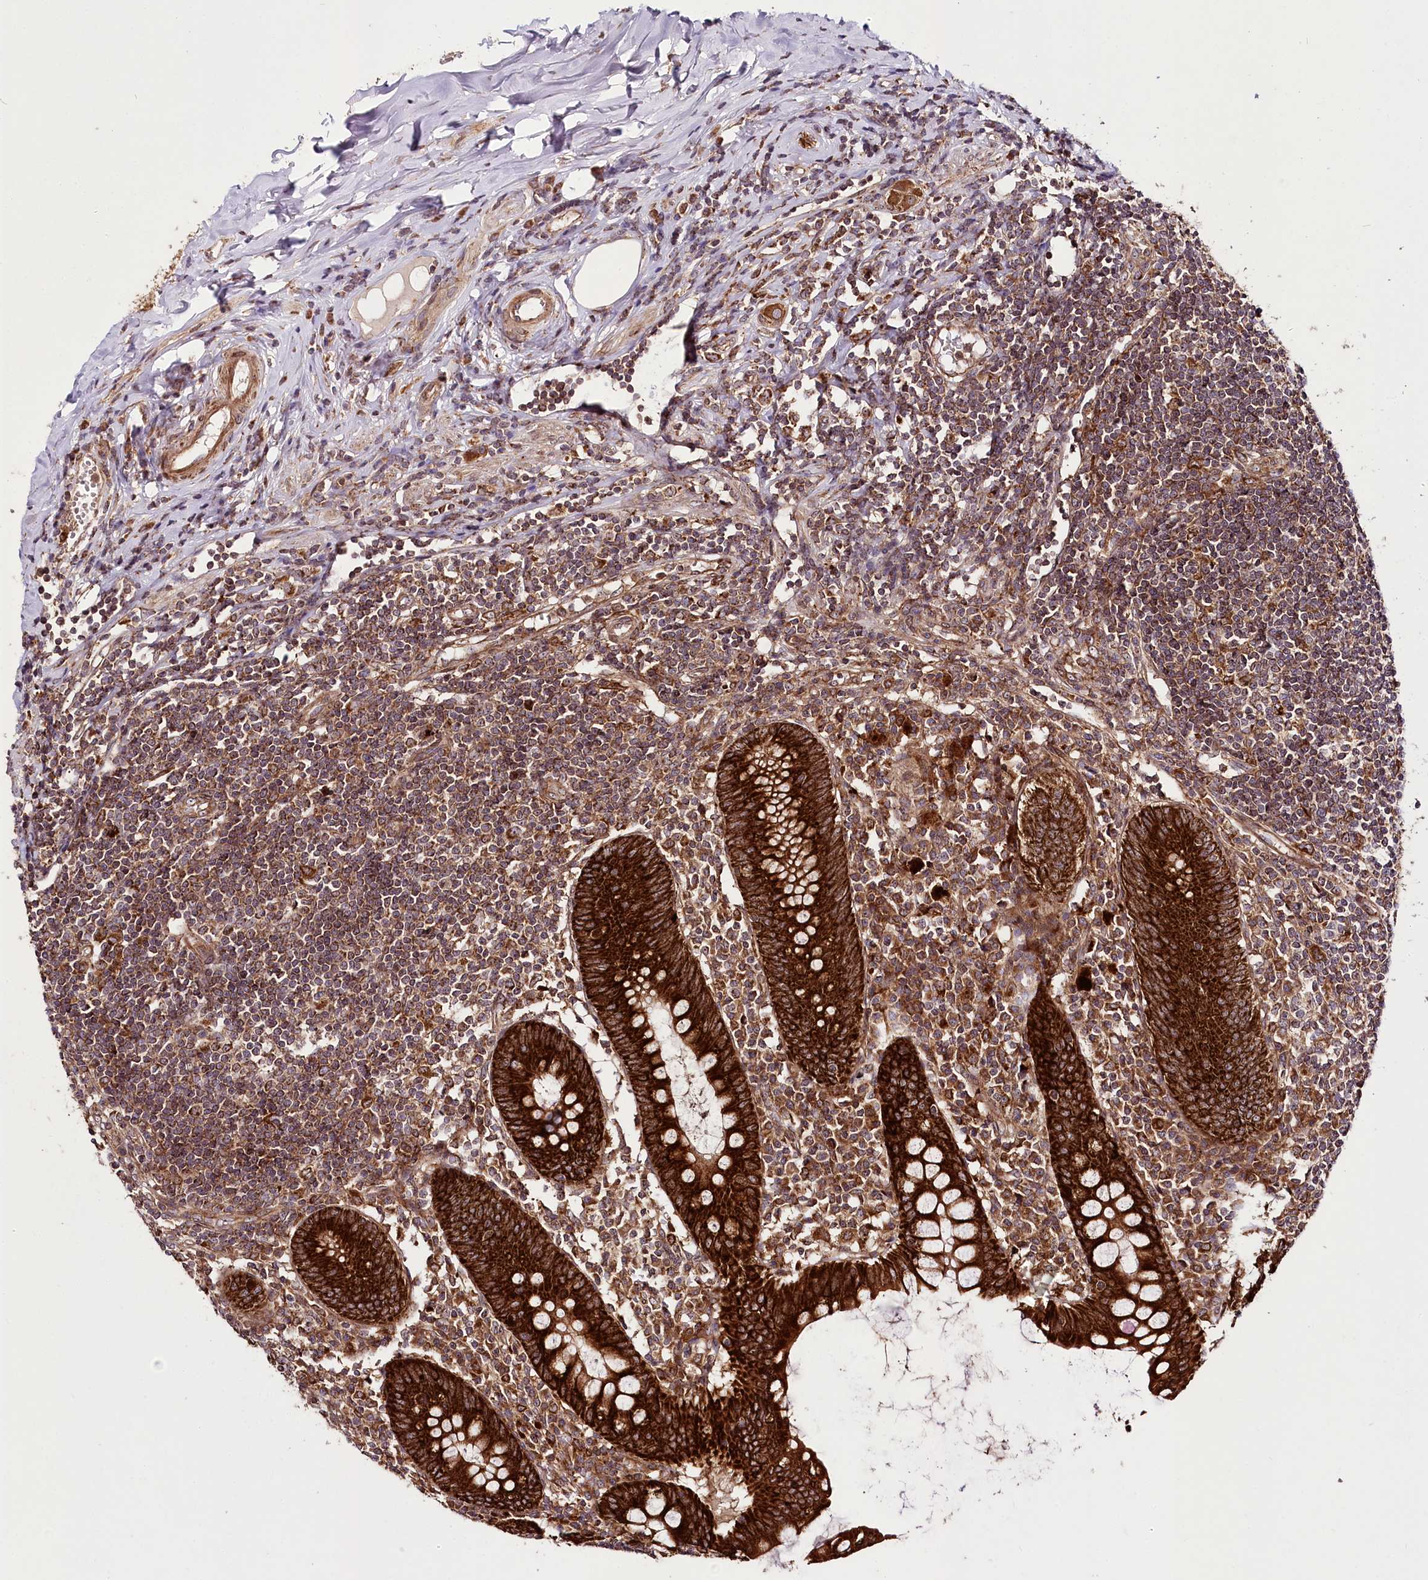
{"staining": {"intensity": "strong", "quantity": ">75%", "location": "cytoplasmic/membranous"}, "tissue": "appendix", "cell_type": "Glandular cells", "image_type": "normal", "snomed": [{"axis": "morphology", "description": "Normal tissue, NOS"}, {"axis": "topography", "description": "Appendix"}], "caption": "A brown stain labels strong cytoplasmic/membranous staining of a protein in glandular cells of unremarkable appendix.", "gene": "RAB7A", "patient": {"sex": "female", "age": 54}}